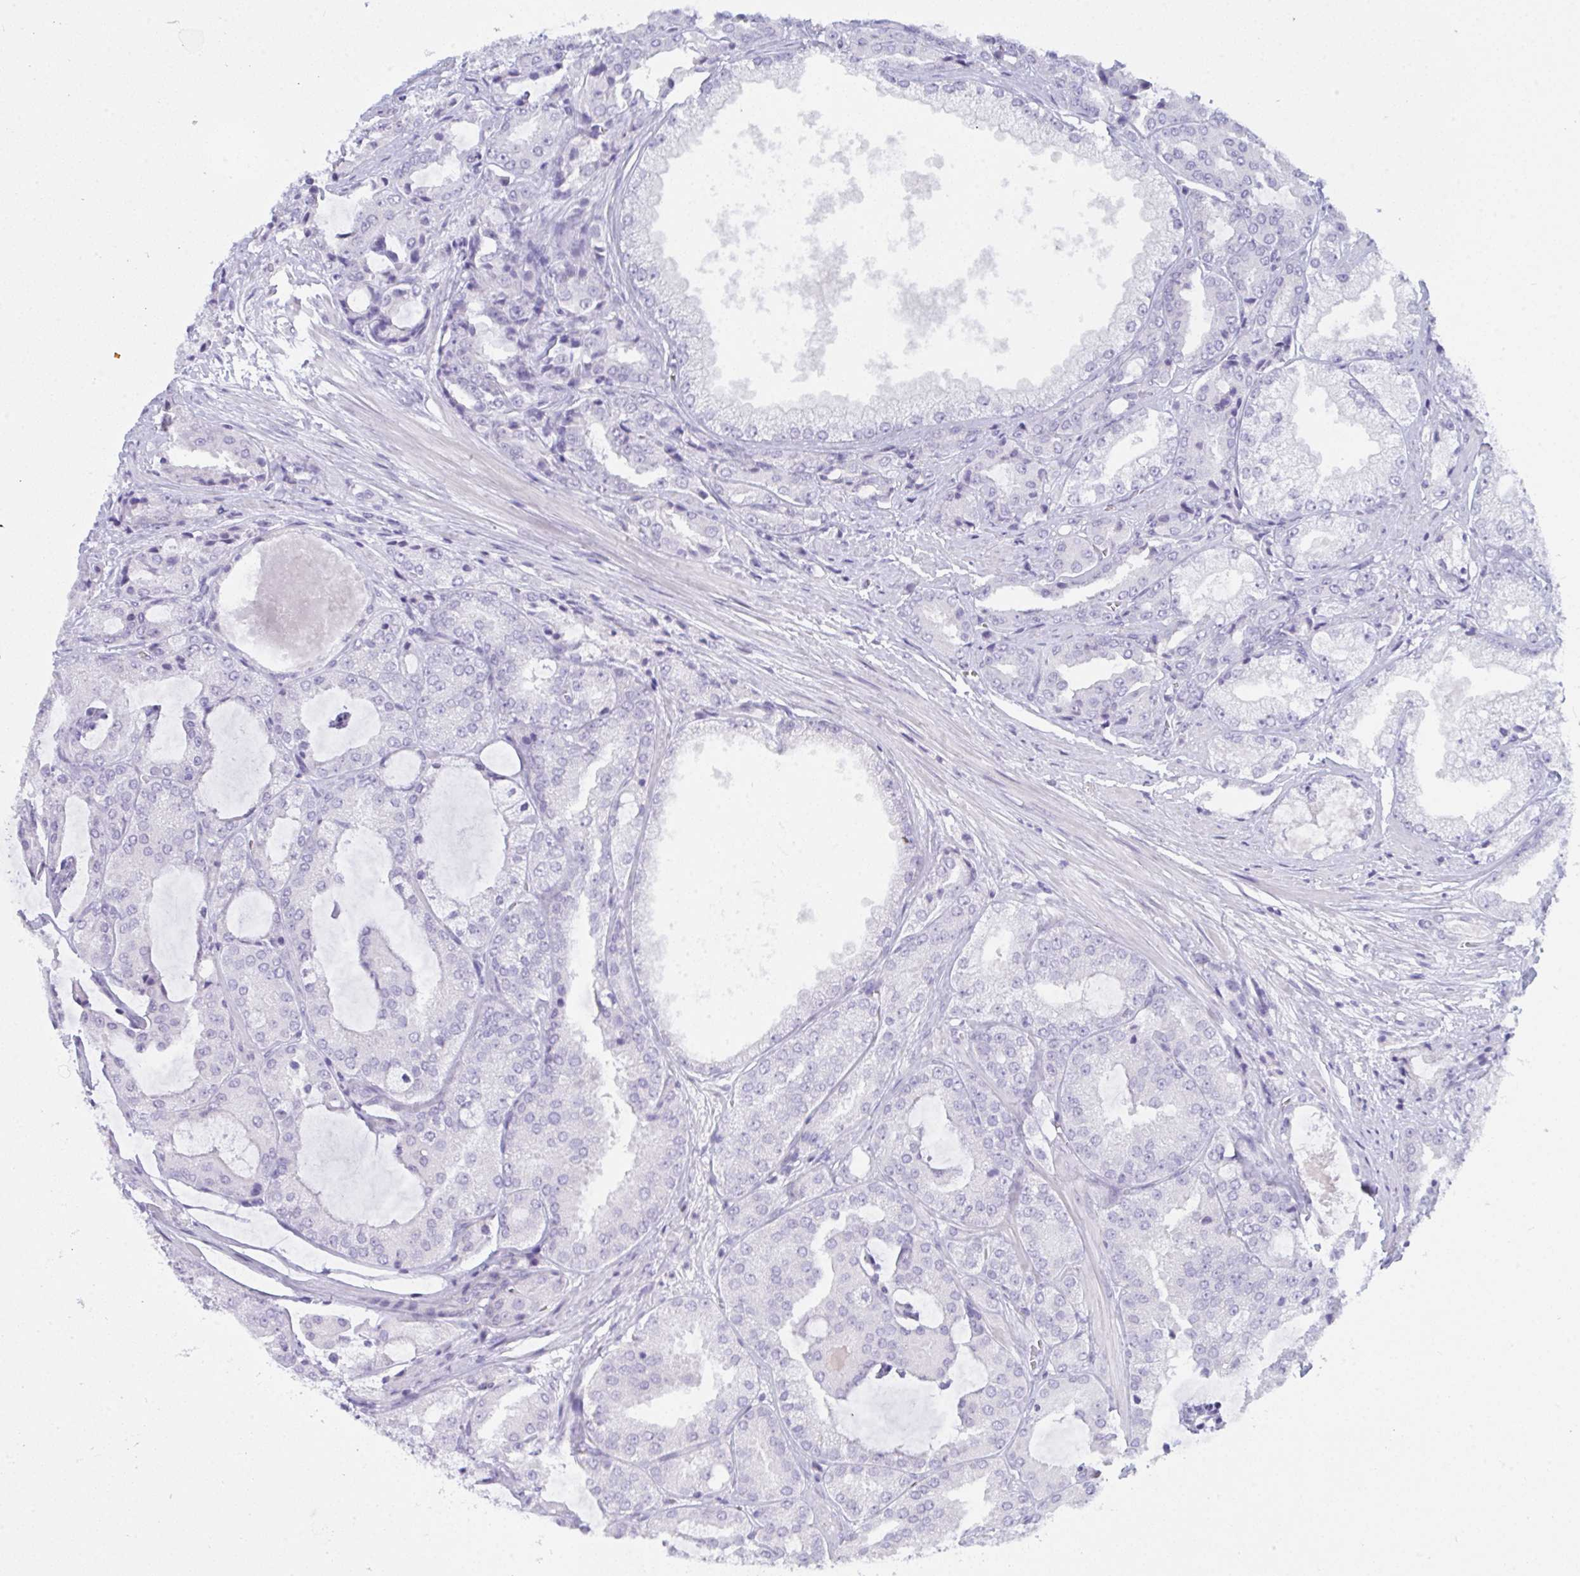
{"staining": {"intensity": "negative", "quantity": "none", "location": "none"}, "tissue": "prostate cancer", "cell_type": "Tumor cells", "image_type": "cancer", "snomed": [{"axis": "morphology", "description": "Adenocarcinoma, High grade"}, {"axis": "topography", "description": "Prostate"}], "caption": "A micrograph of human adenocarcinoma (high-grade) (prostate) is negative for staining in tumor cells.", "gene": "PRDM9", "patient": {"sex": "male", "age": 68}}